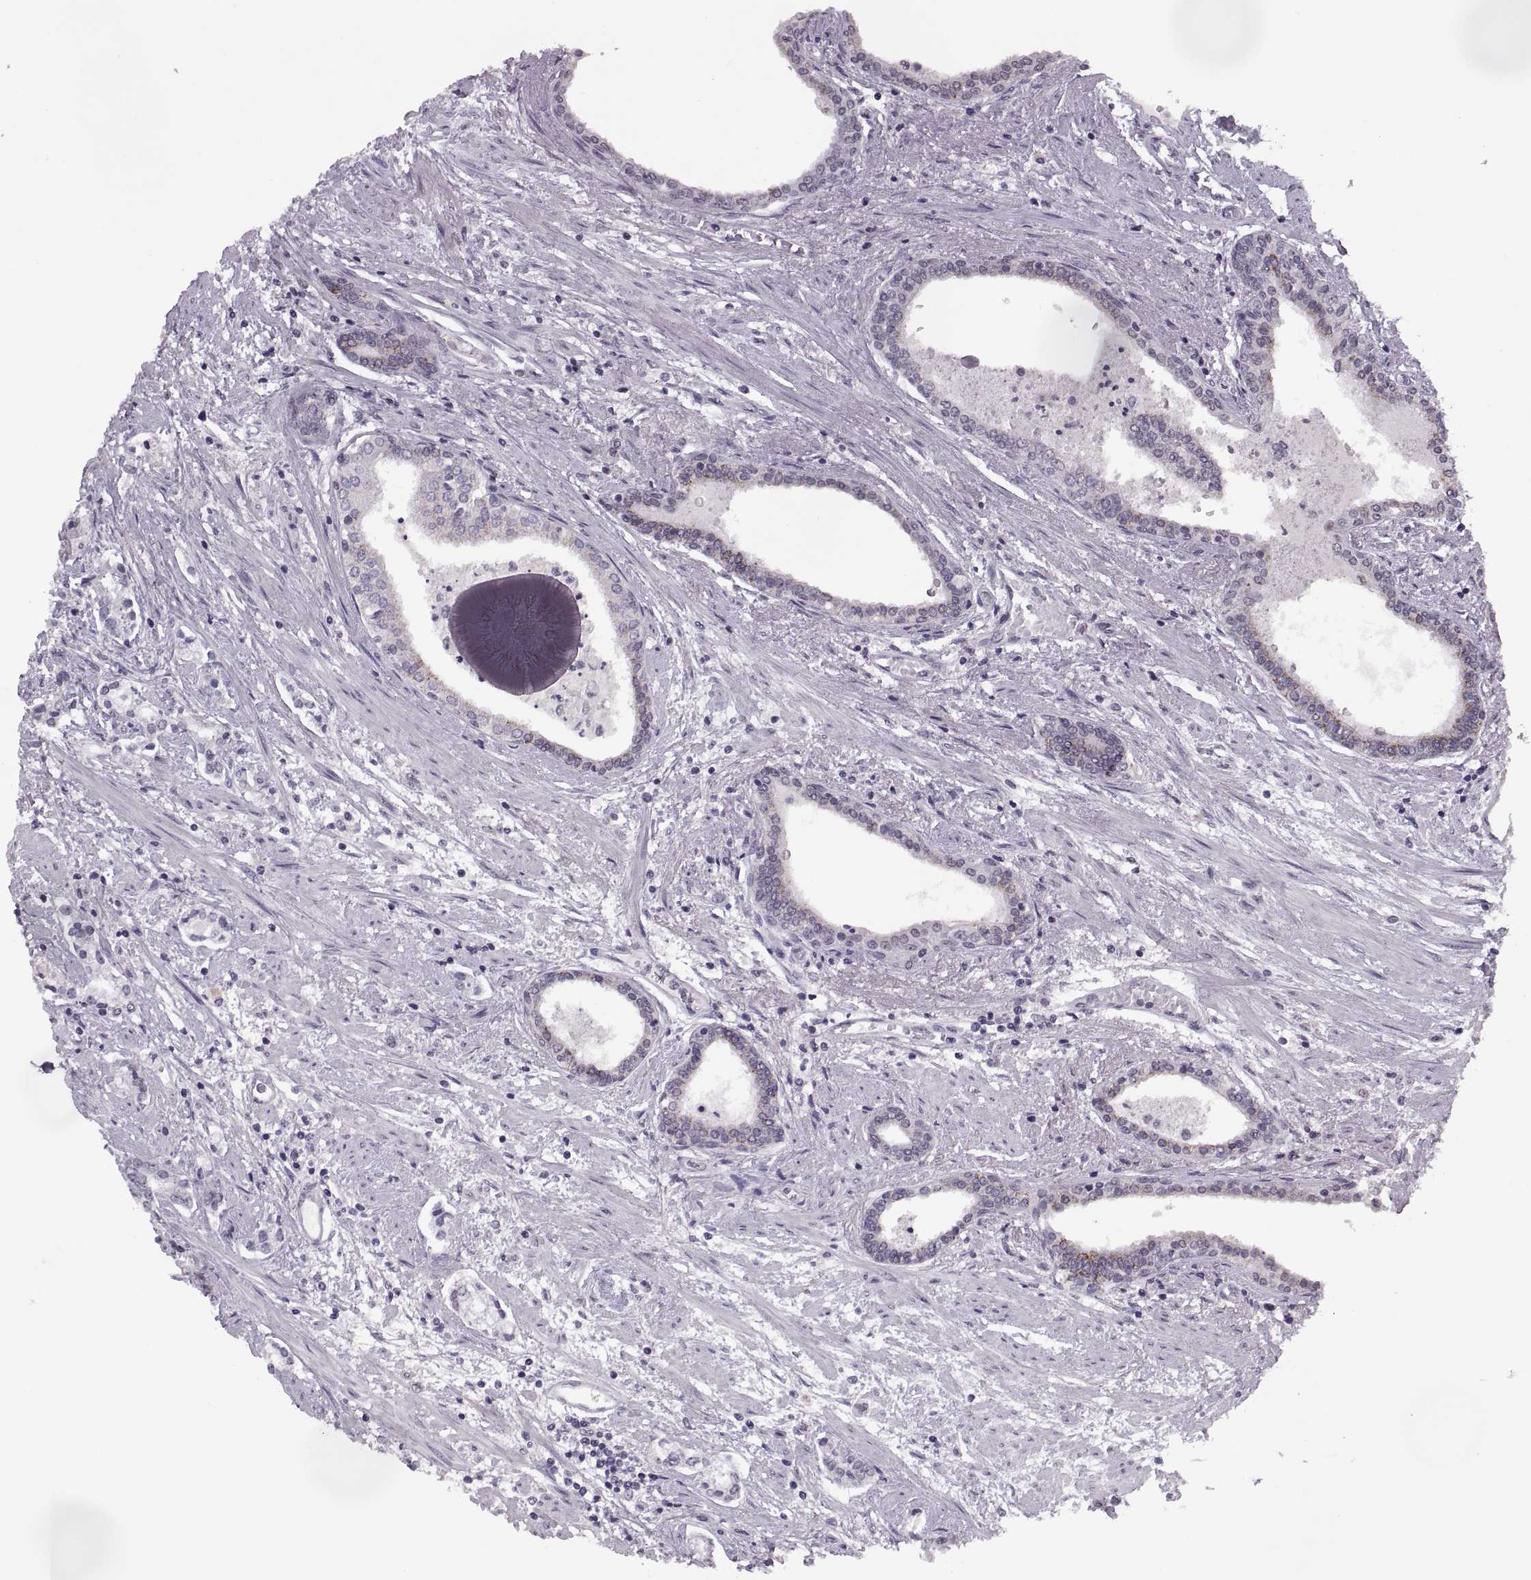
{"staining": {"intensity": "negative", "quantity": "none", "location": "none"}, "tissue": "prostate cancer", "cell_type": "Tumor cells", "image_type": "cancer", "snomed": [{"axis": "morphology", "description": "Adenocarcinoma, NOS"}, {"axis": "topography", "description": "Prostate"}], "caption": "Tumor cells are negative for brown protein staining in prostate adenocarcinoma.", "gene": "OTP", "patient": {"sex": "male", "age": 64}}